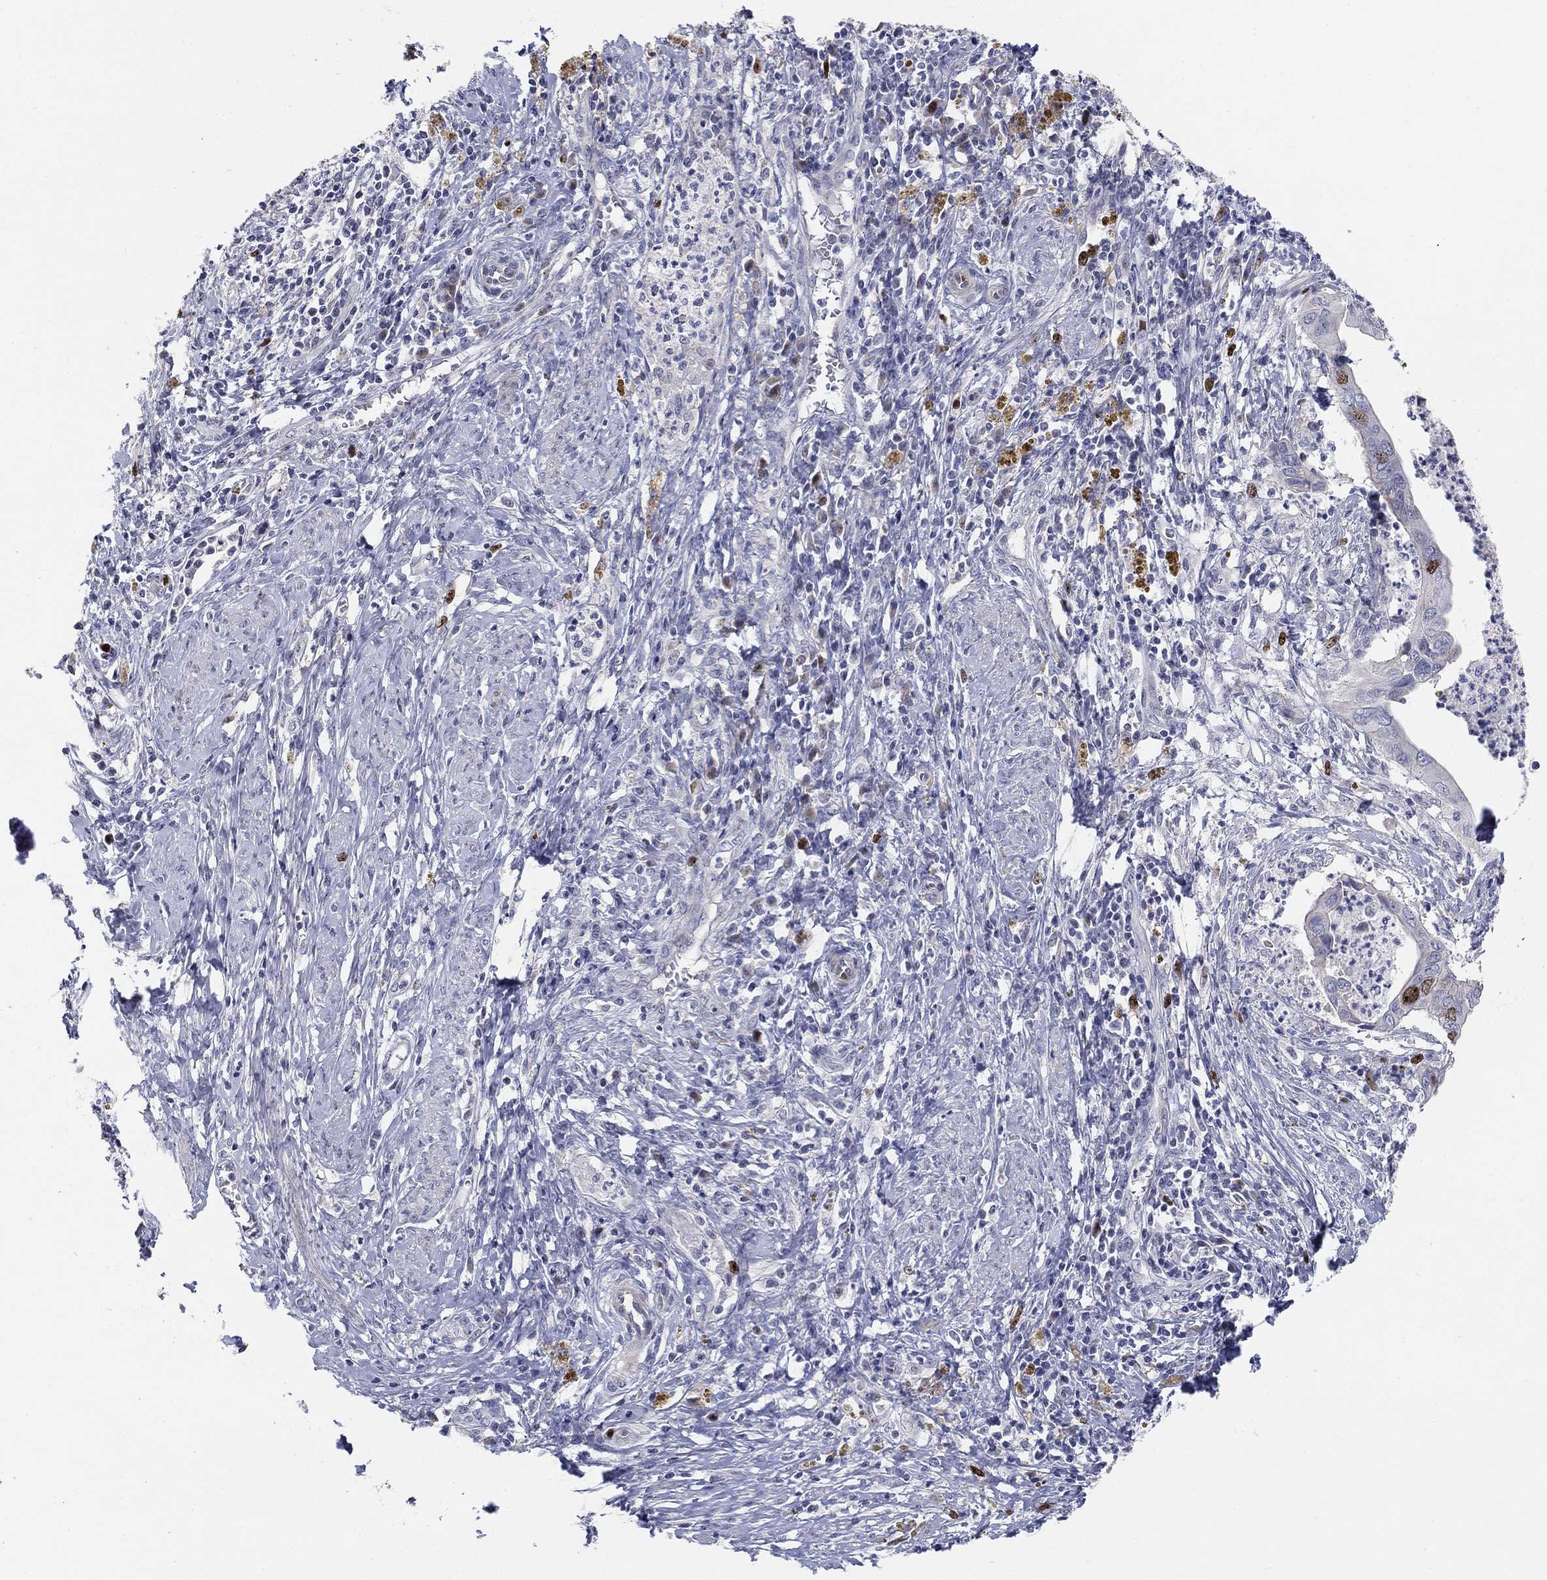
{"staining": {"intensity": "strong", "quantity": "25%-75%", "location": "nuclear"}, "tissue": "cervical cancer", "cell_type": "Tumor cells", "image_type": "cancer", "snomed": [{"axis": "morphology", "description": "Adenocarcinoma, NOS"}, {"axis": "topography", "description": "Cervix"}], "caption": "DAB immunohistochemical staining of human cervical adenocarcinoma shows strong nuclear protein expression in about 25%-75% of tumor cells. (DAB (3,3'-diaminobenzidine) = brown stain, brightfield microscopy at high magnification).", "gene": "PRC1", "patient": {"sex": "female", "age": 42}}